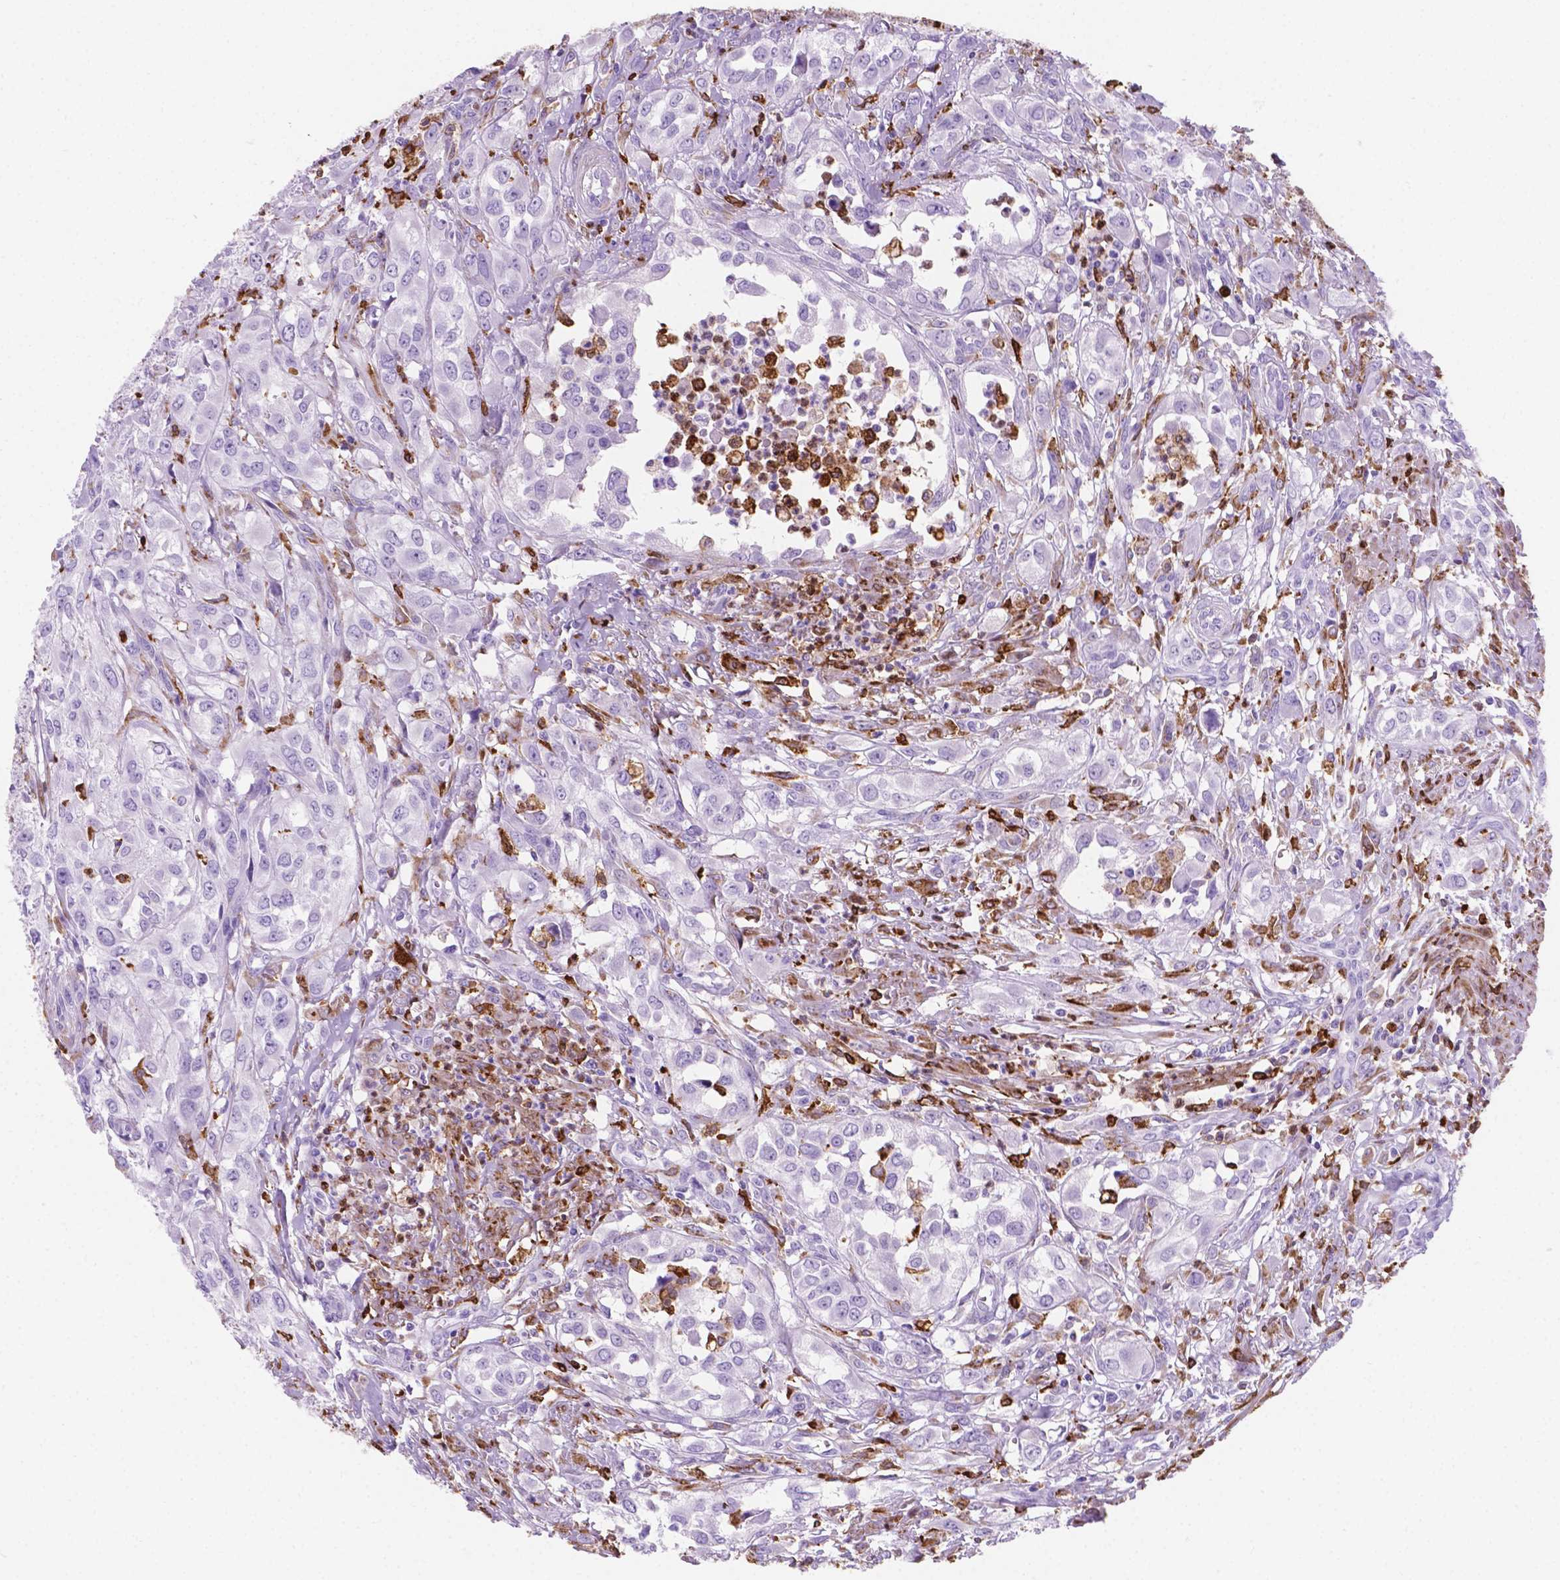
{"staining": {"intensity": "negative", "quantity": "none", "location": "none"}, "tissue": "urothelial cancer", "cell_type": "Tumor cells", "image_type": "cancer", "snomed": [{"axis": "morphology", "description": "Urothelial carcinoma, High grade"}, {"axis": "topography", "description": "Urinary bladder"}], "caption": "IHC photomicrograph of urothelial cancer stained for a protein (brown), which exhibits no expression in tumor cells.", "gene": "MACF1", "patient": {"sex": "male", "age": 67}}